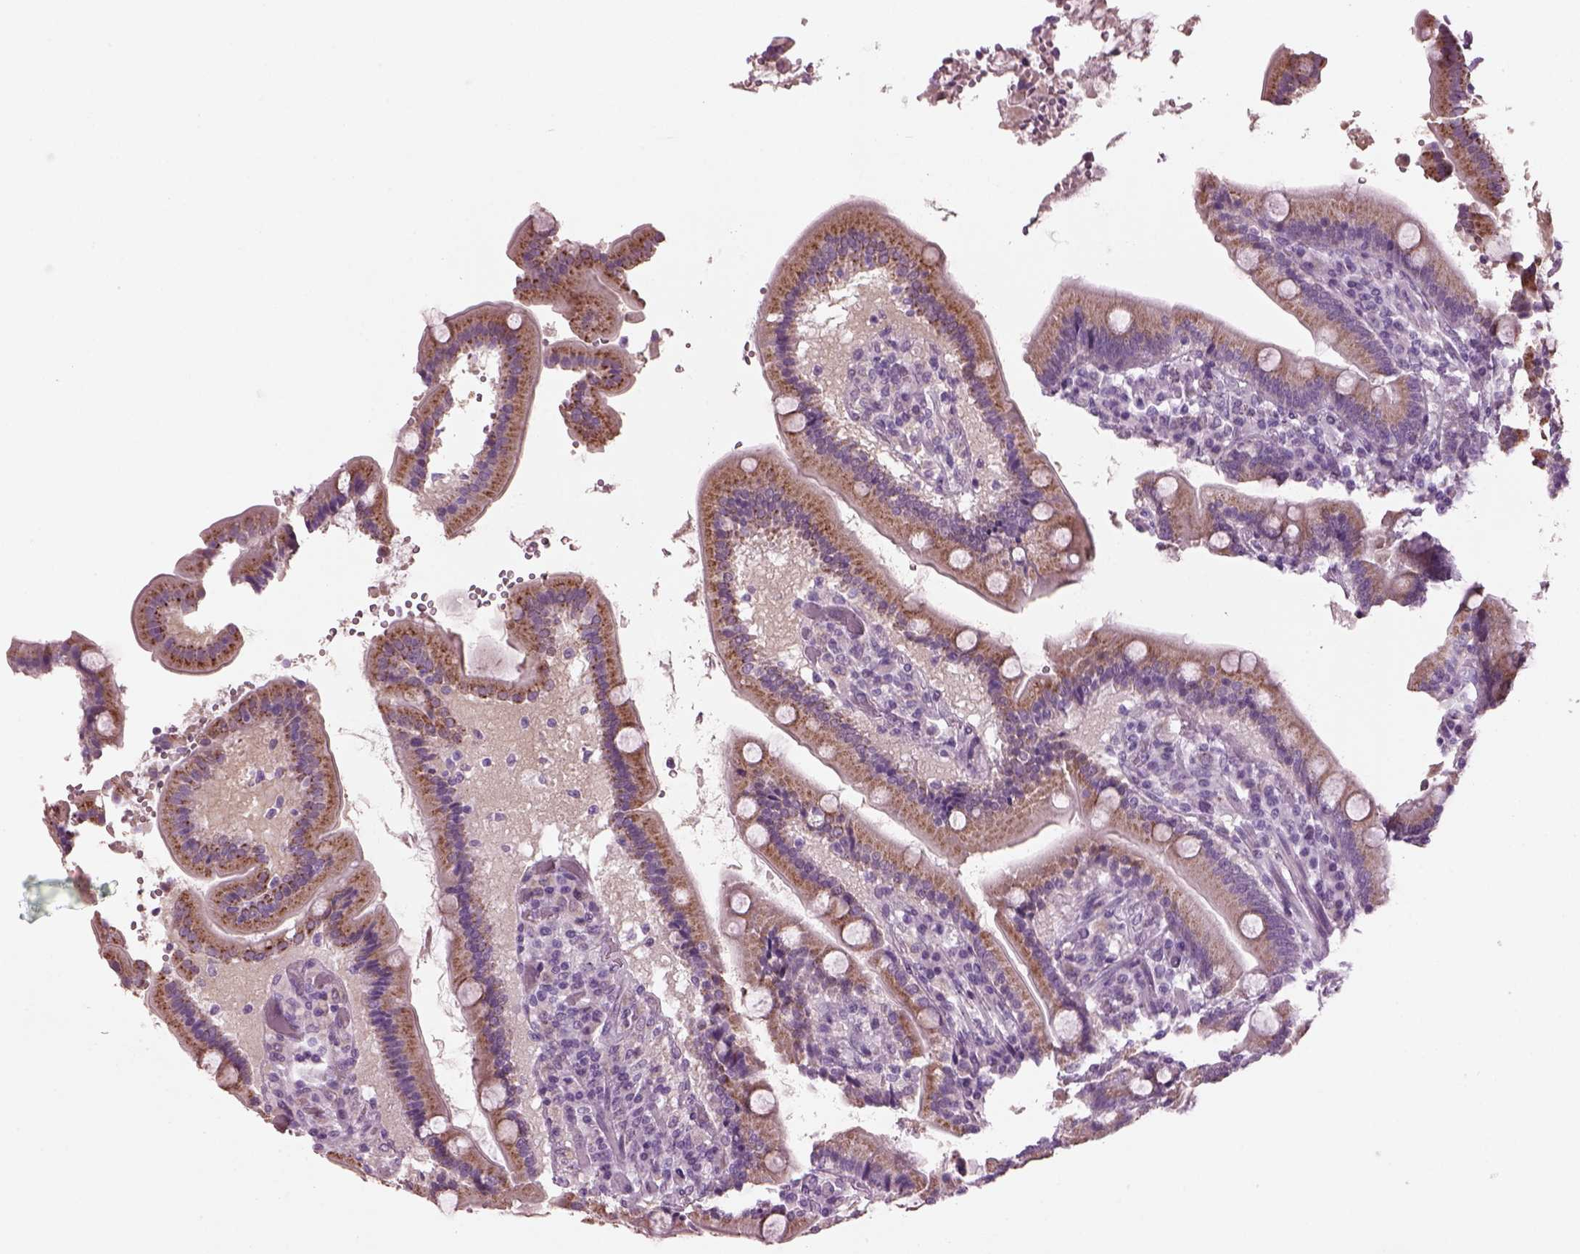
{"staining": {"intensity": "moderate", "quantity": ">75%", "location": "cytoplasmic/membranous,nuclear"}, "tissue": "duodenum", "cell_type": "Glandular cells", "image_type": "normal", "snomed": [{"axis": "morphology", "description": "Normal tissue, NOS"}, {"axis": "topography", "description": "Duodenum"}], "caption": "Immunohistochemistry of normal duodenum shows medium levels of moderate cytoplasmic/membranous,nuclear positivity in about >75% of glandular cells.", "gene": "PRR9", "patient": {"sex": "female", "age": 62}}